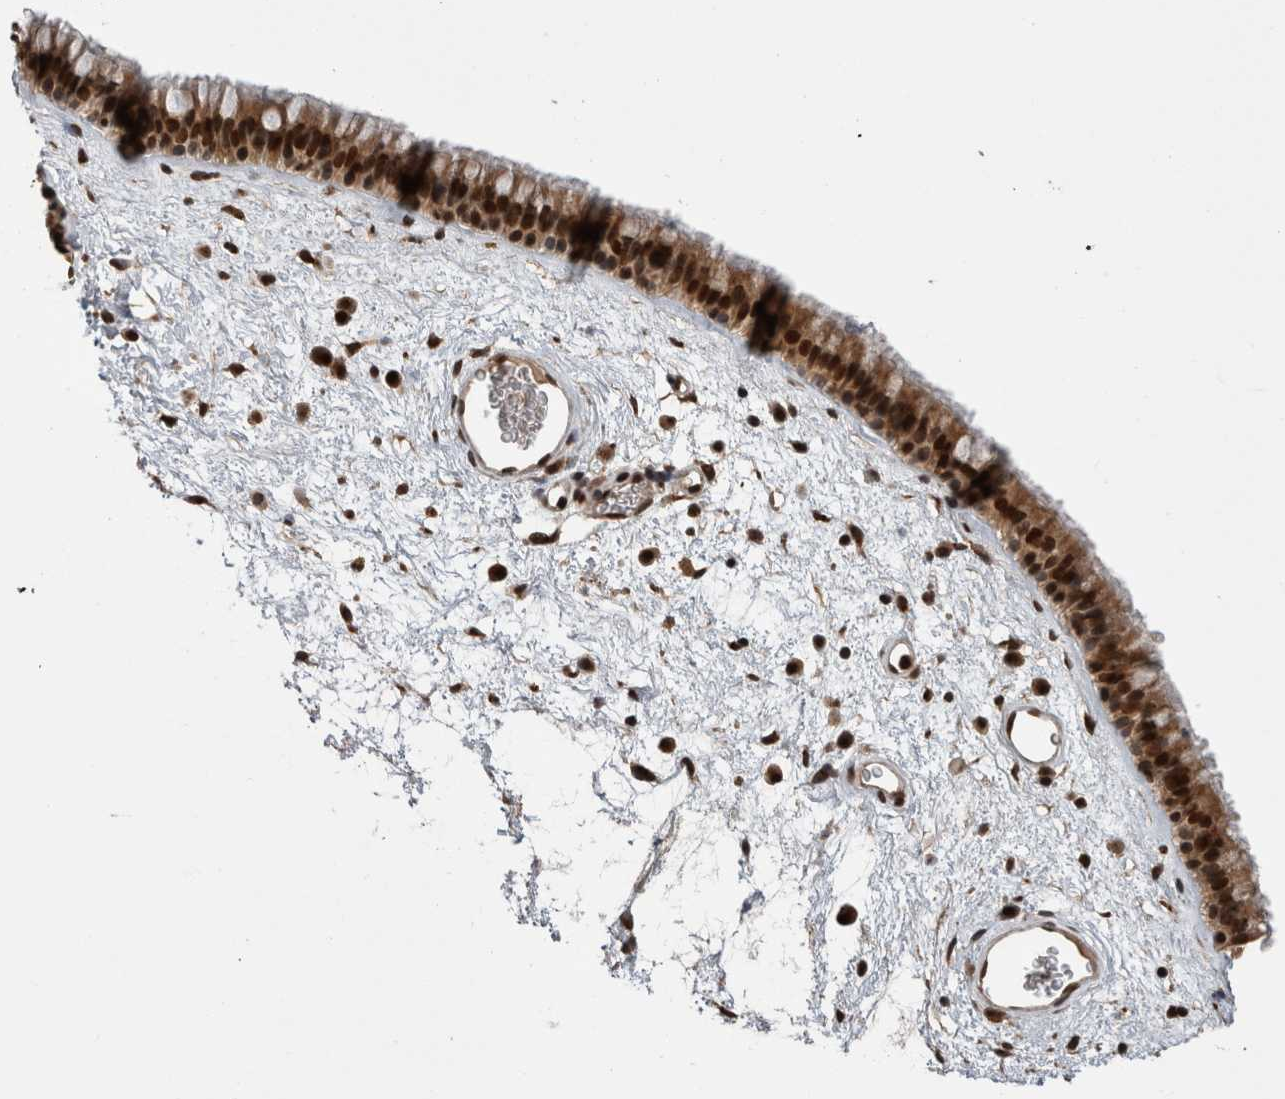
{"staining": {"intensity": "strong", "quantity": ">75%", "location": "nuclear"}, "tissue": "nasopharynx", "cell_type": "Respiratory epithelial cells", "image_type": "normal", "snomed": [{"axis": "morphology", "description": "Normal tissue, NOS"}, {"axis": "morphology", "description": "Inflammation, NOS"}, {"axis": "topography", "description": "Nasopharynx"}], "caption": "Immunohistochemical staining of benign nasopharynx reveals strong nuclear protein positivity in about >75% of respiratory epithelial cells. (DAB IHC, brown staining for protein, blue staining for nuclei).", "gene": "CPSF2", "patient": {"sex": "male", "age": 48}}